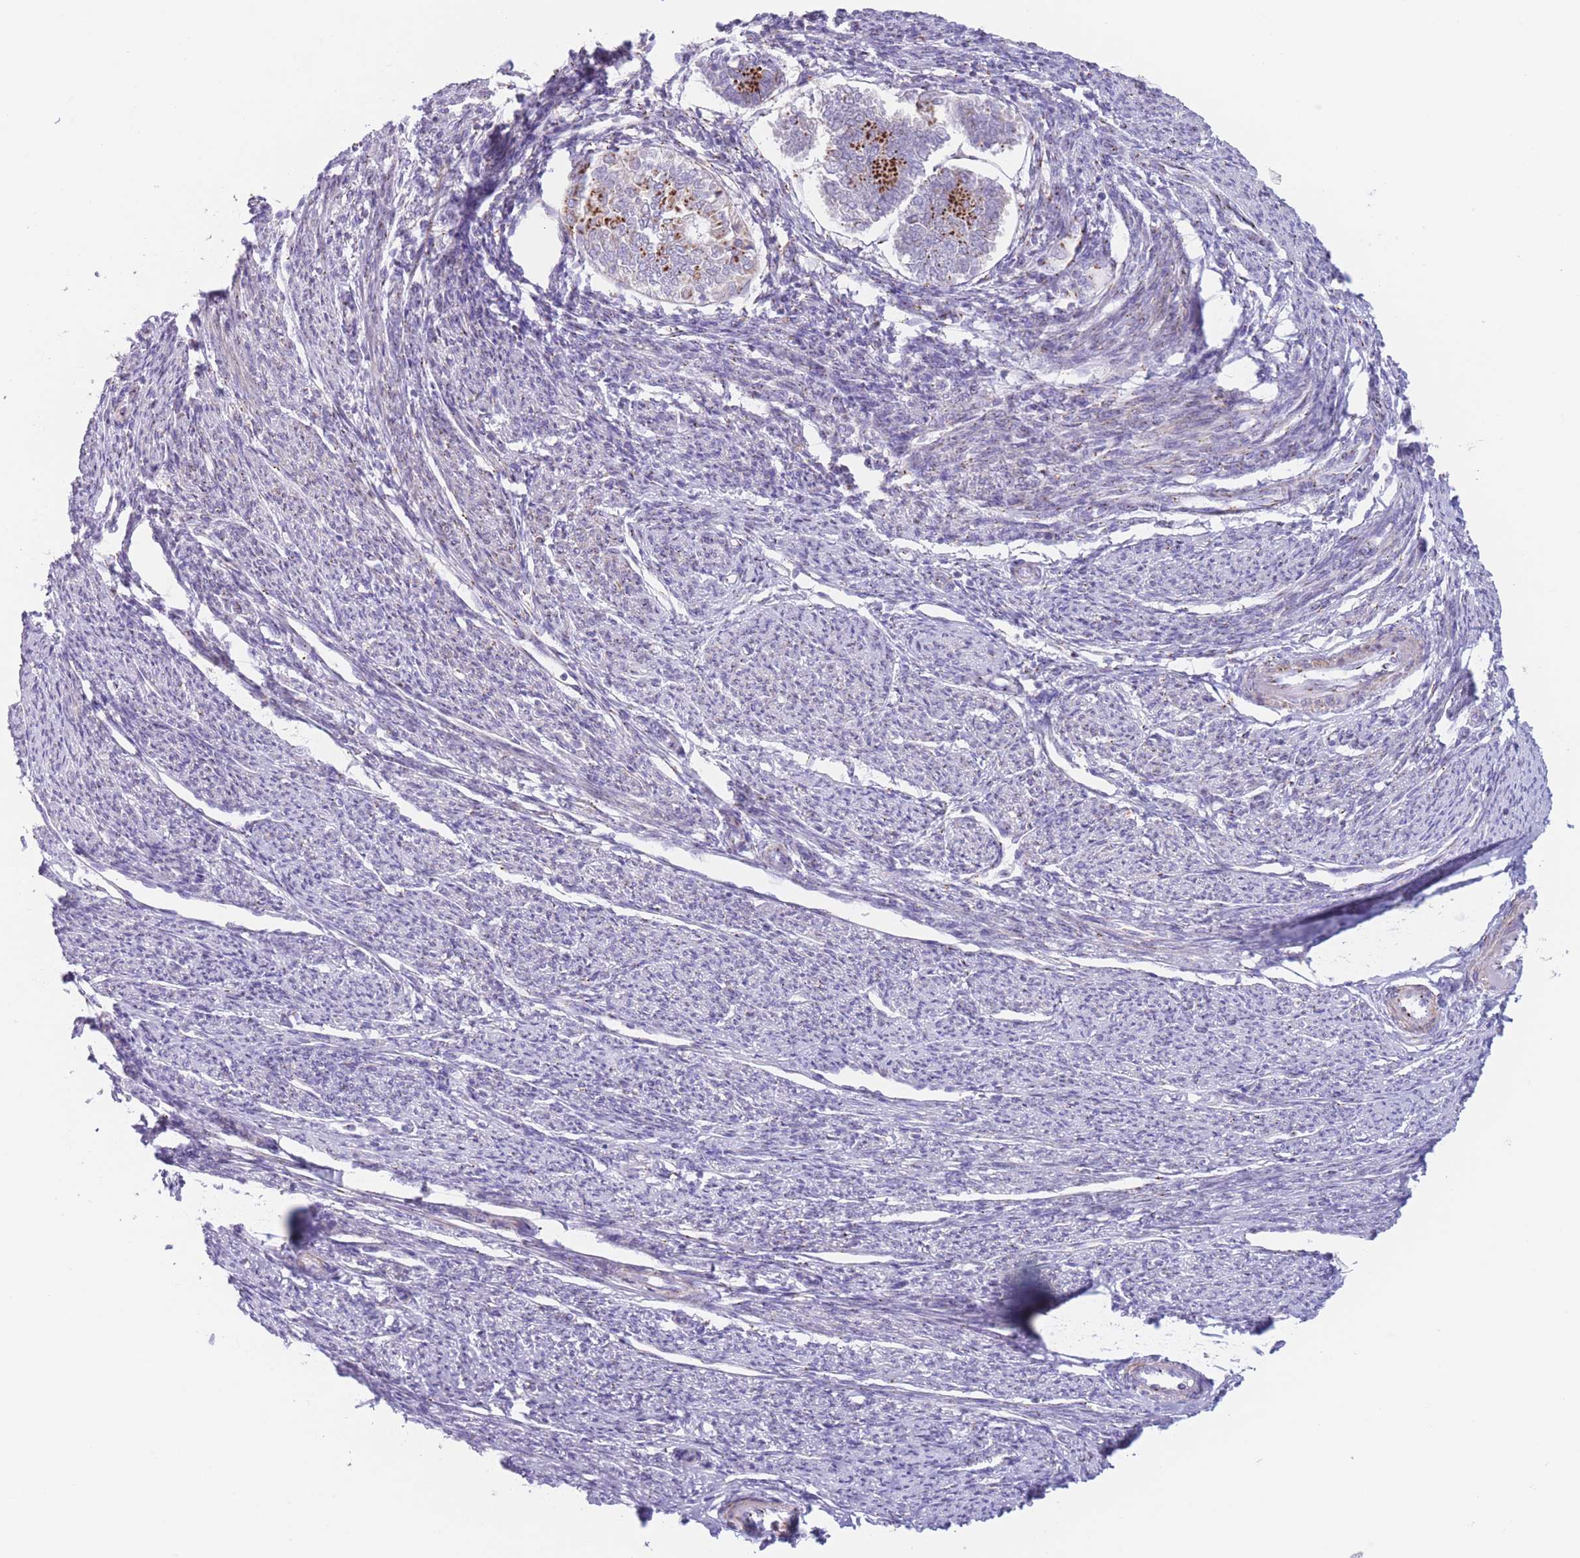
{"staining": {"intensity": "moderate", "quantity": "25%-75%", "location": "cytoplasmic/membranous"}, "tissue": "smooth muscle", "cell_type": "Smooth muscle cells", "image_type": "normal", "snomed": [{"axis": "morphology", "description": "Normal tissue, NOS"}, {"axis": "topography", "description": "Smooth muscle"}, {"axis": "topography", "description": "Uterus"}], "caption": "DAB immunohistochemical staining of unremarkable human smooth muscle exhibits moderate cytoplasmic/membranous protein staining in about 25%-75% of smooth muscle cells.", "gene": "MPND", "patient": {"sex": "female", "age": 59}}